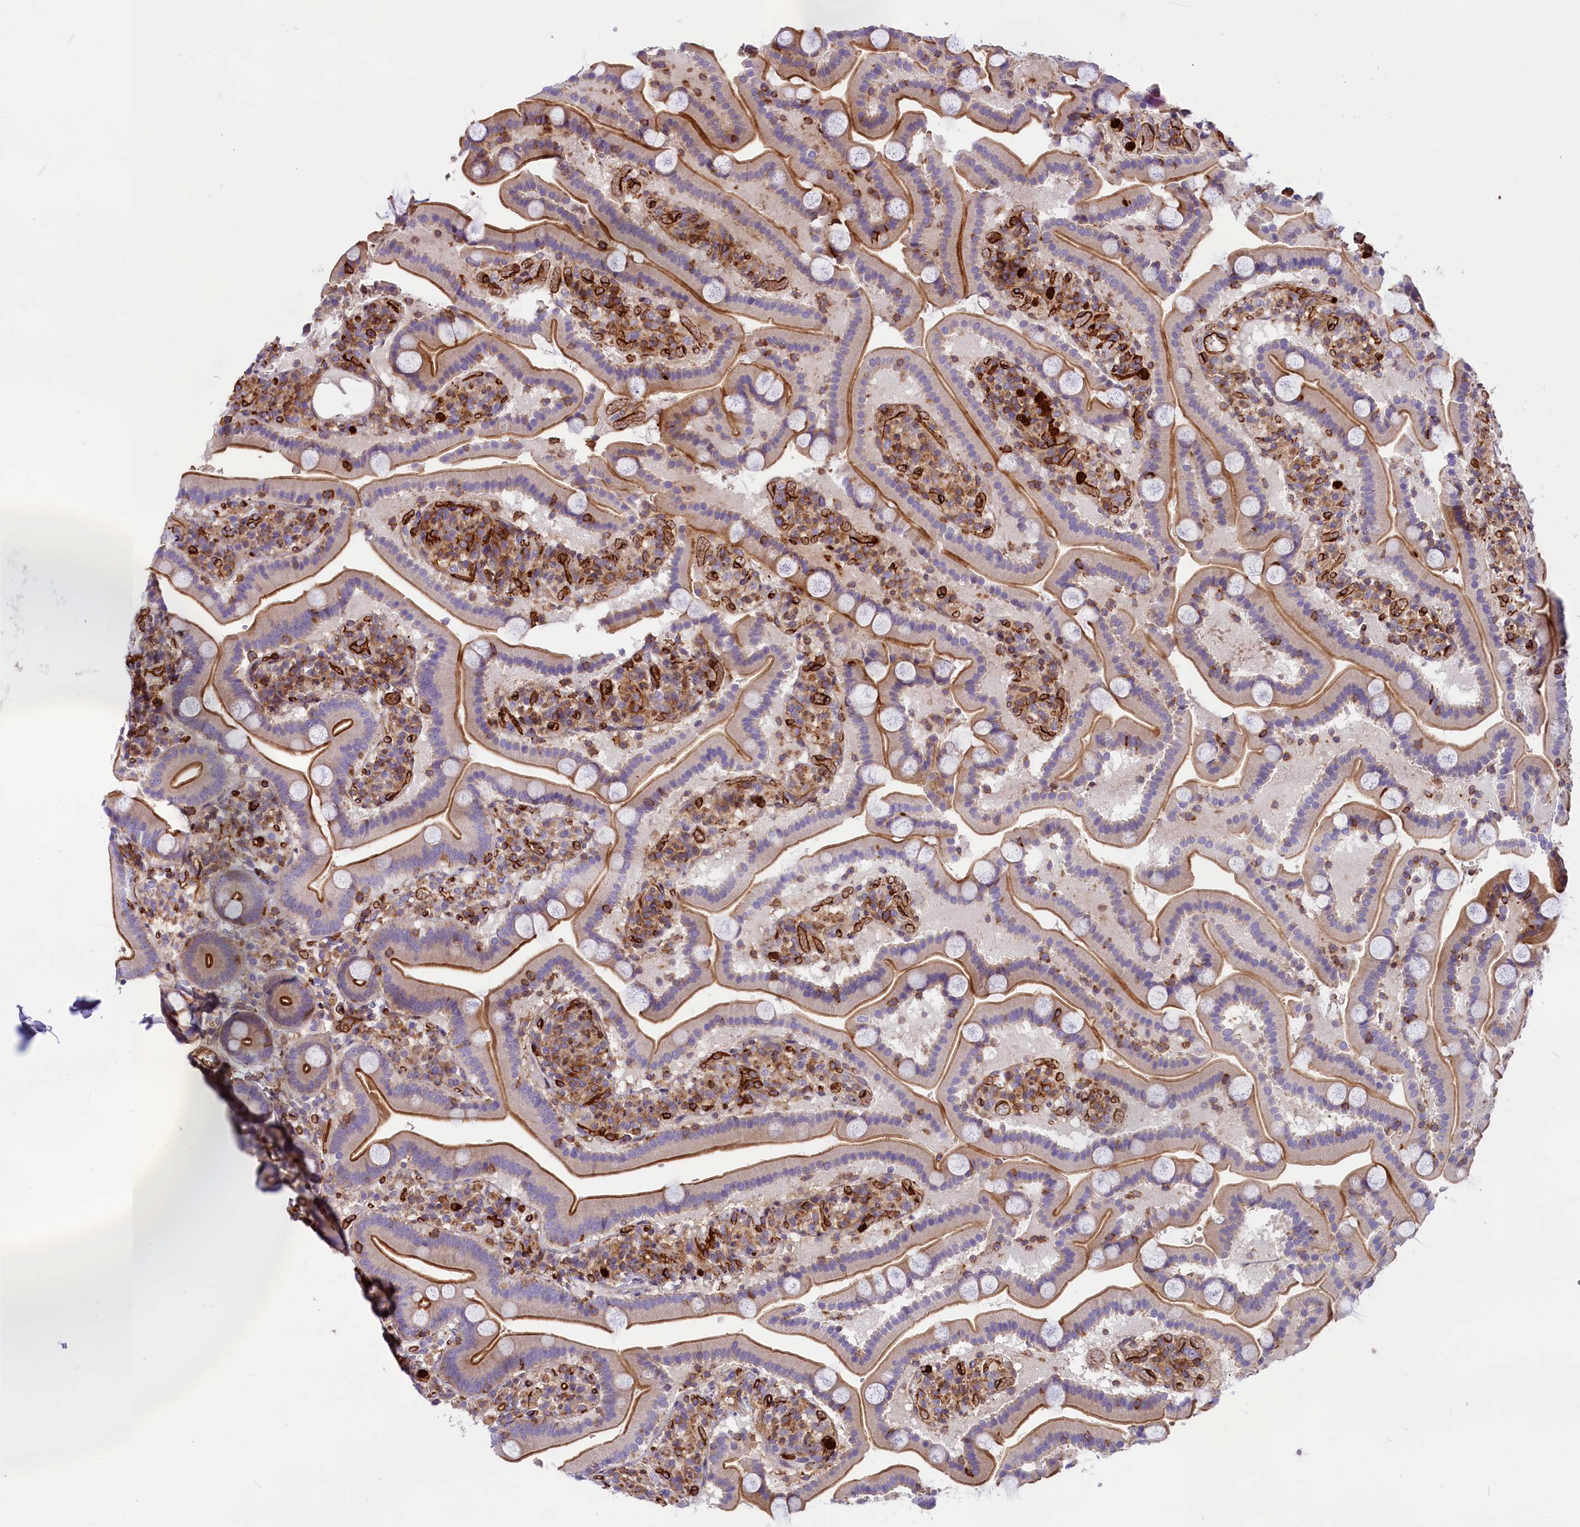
{"staining": {"intensity": "moderate", "quantity": ">75%", "location": "cytoplasmic/membranous"}, "tissue": "duodenum", "cell_type": "Glandular cells", "image_type": "normal", "snomed": [{"axis": "morphology", "description": "Normal tissue, NOS"}, {"axis": "topography", "description": "Duodenum"}], "caption": "Moderate cytoplasmic/membranous protein expression is identified in approximately >75% of glandular cells in duodenum. (IHC, brightfield microscopy, high magnification).", "gene": "CD99L2", "patient": {"sex": "male", "age": 55}}